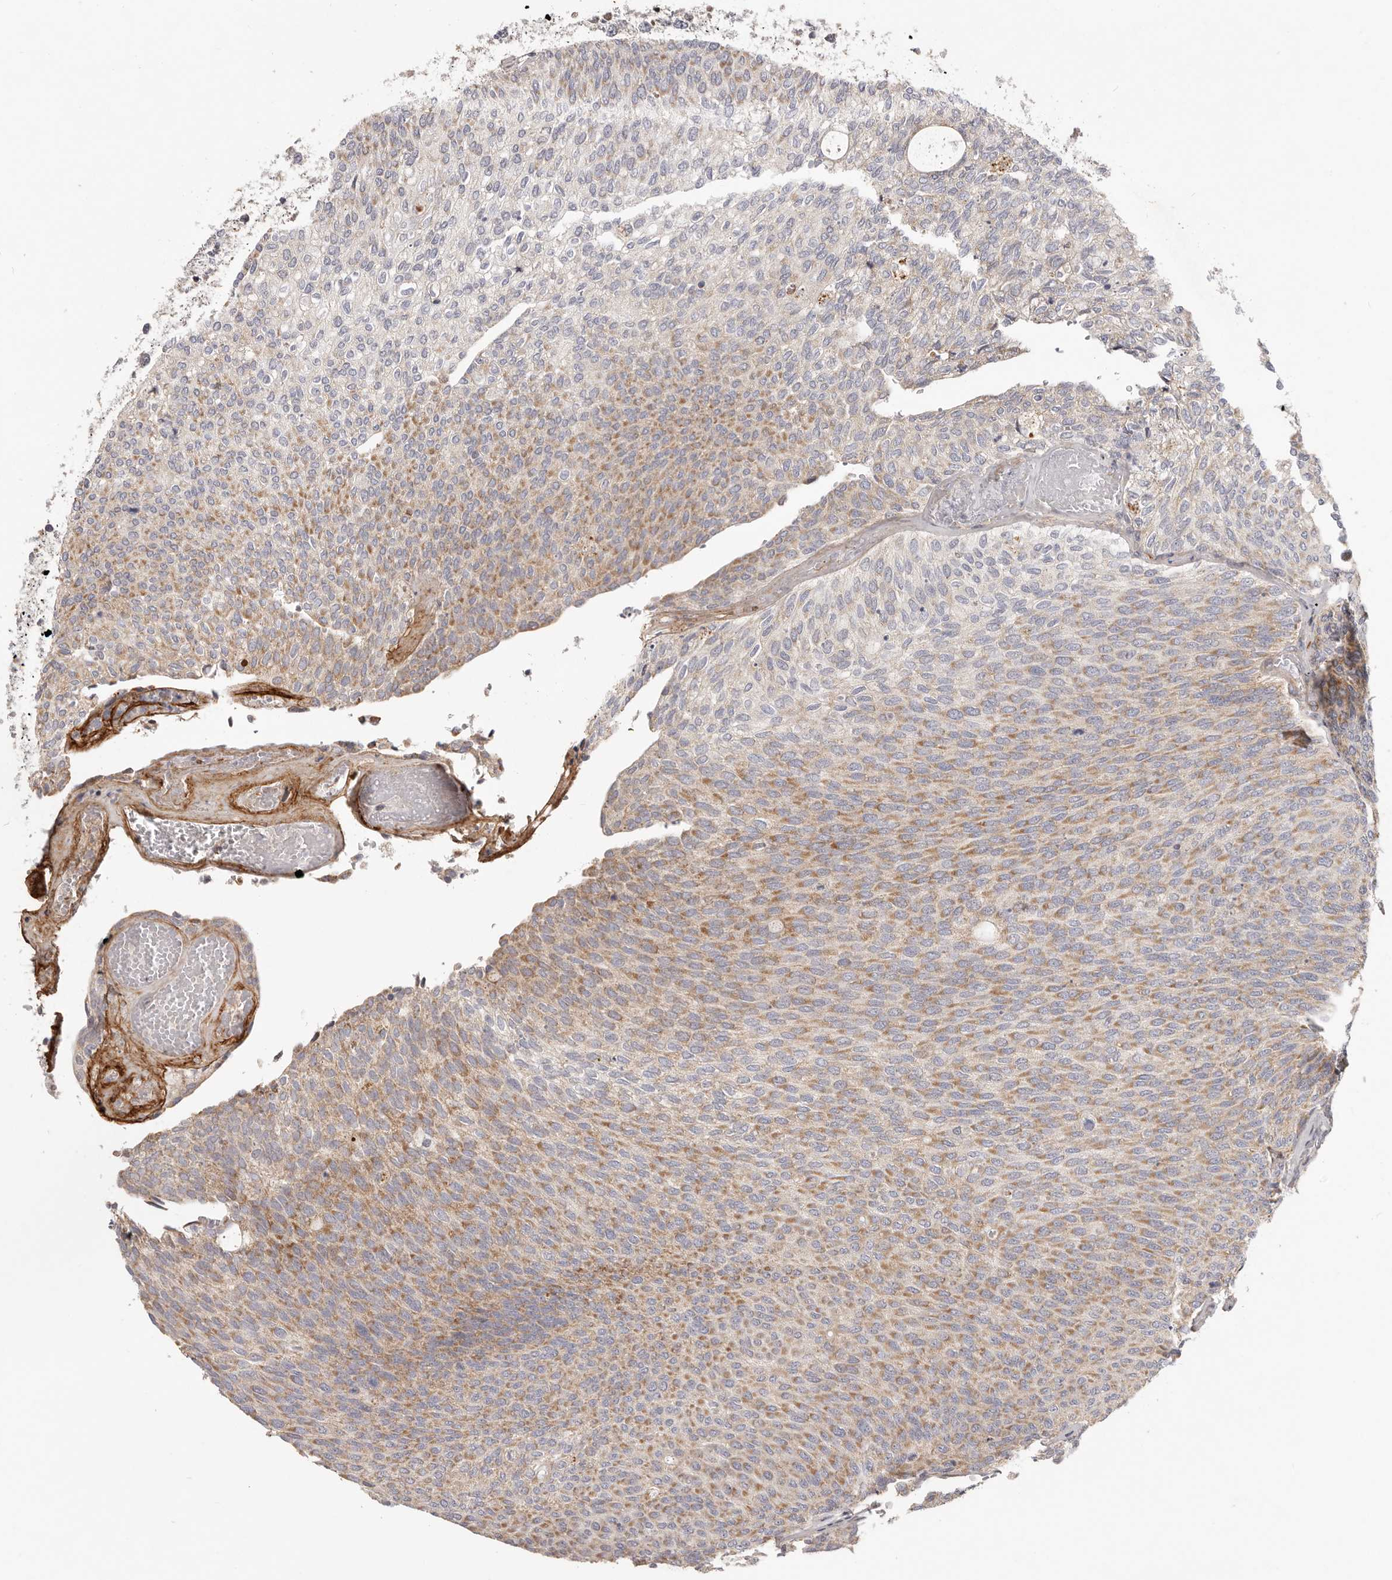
{"staining": {"intensity": "moderate", "quantity": "25%-75%", "location": "cytoplasmic/membranous"}, "tissue": "urothelial cancer", "cell_type": "Tumor cells", "image_type": "cancer", "snomed": [{"axis": "morphology", "description": "Urothelial carcinoma, Low grade"}, {"axis": "topography", "description": "Urinary bladder"}], "caption": "A high-resolution histopathology image shows immunohistochemistry (IHC) staining of low-grade urothelial carcinoma, which exhibits moderate cytoplasmic/membranous staining in about 25%-75% of tumor cells. The protein is shown in brown color, while the nuclei are stained blue.", "gene": "MRPS10", "patient": {"sex": "female", "age": 79}}